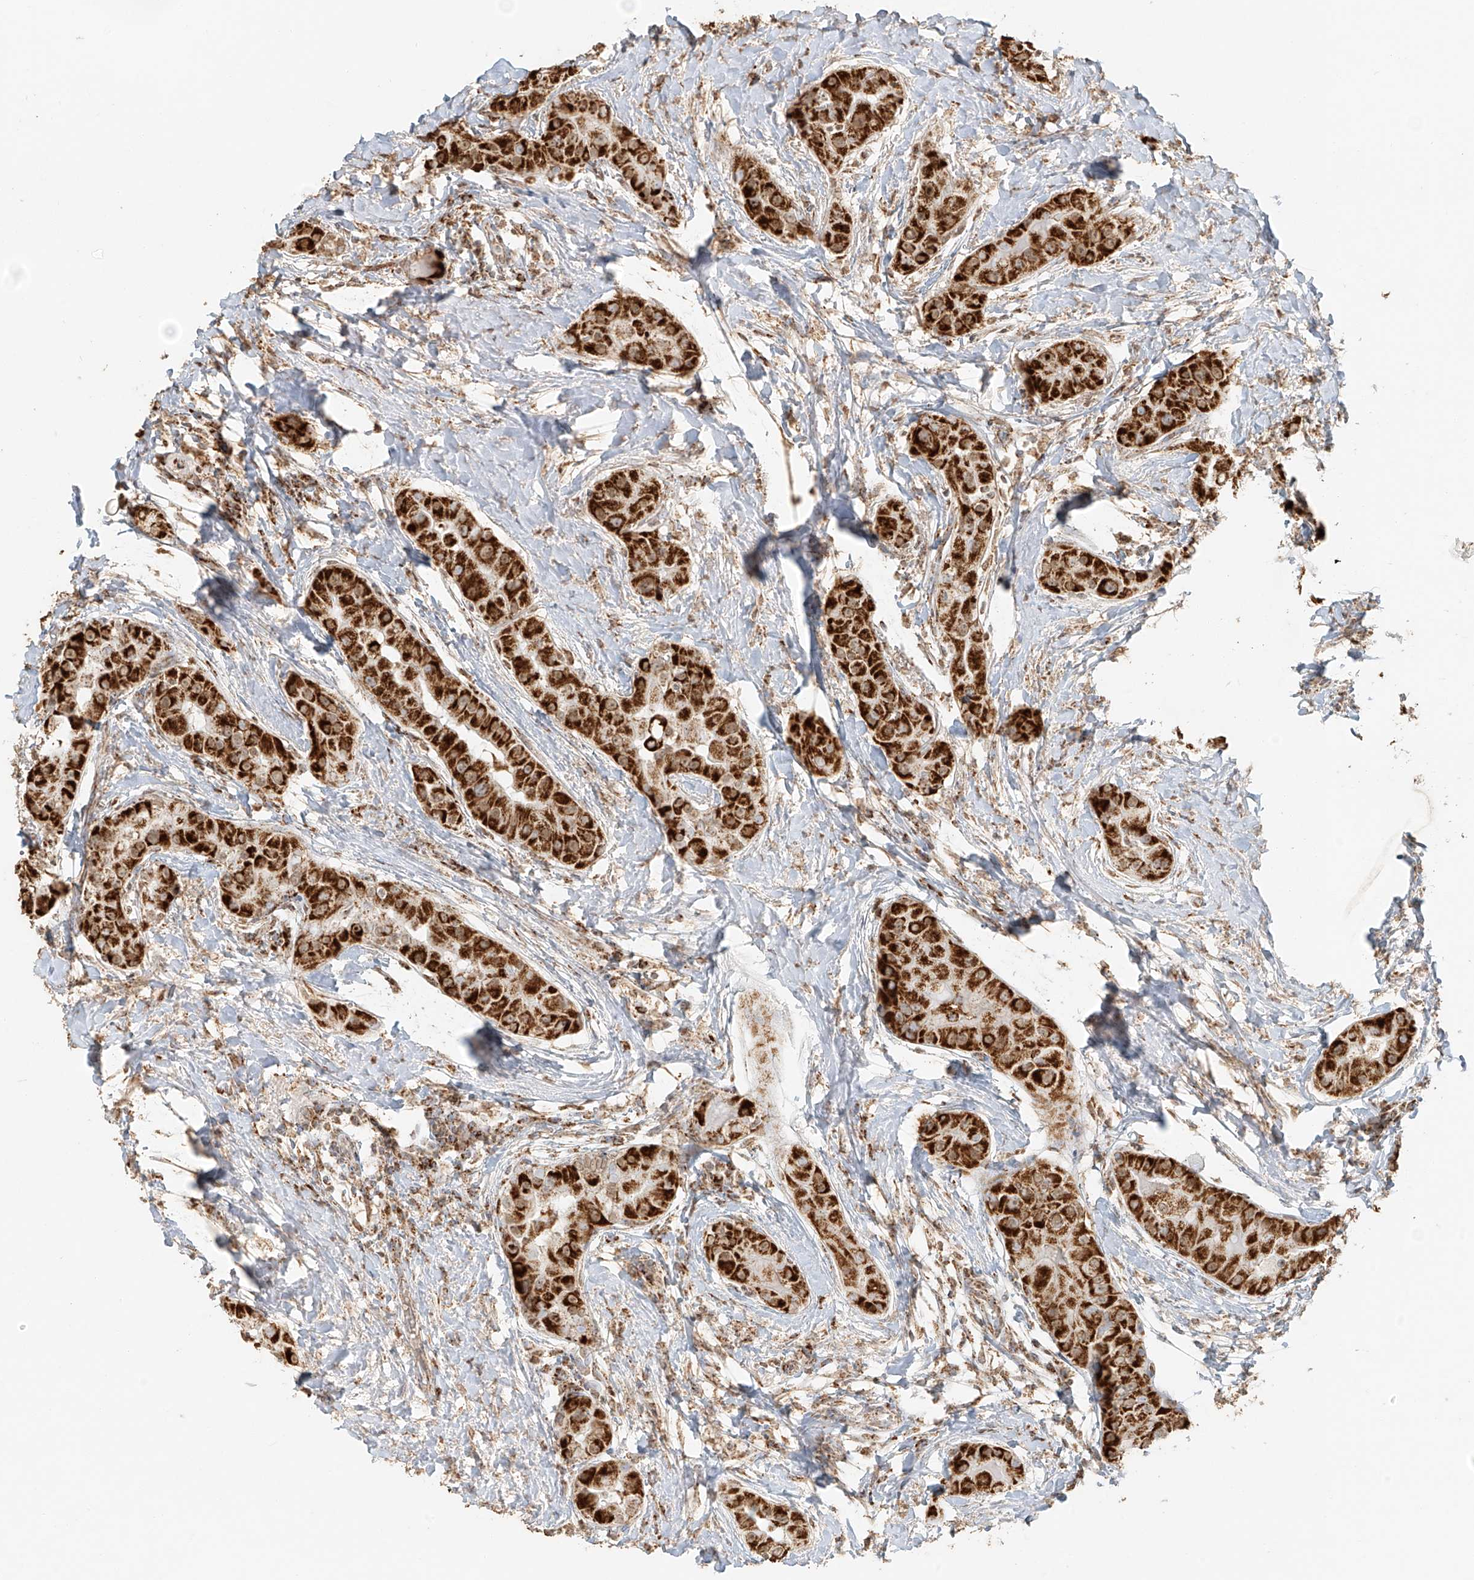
{"staining": {"intensity": "strong", "quantity": ">75%", "location": "cytoplasmic/membranous"}, "tissue": "thyroid cancer", "cell_type": "Tumor cells", "image_type": "cancer", "snomed": [{"axis": "morphology", "description": "Papillary adenocarcinoma, NOS"}, {"axis": "topography", "description": "Thyroid gland"}], "caption": "Immunohistochemical staining of human thyroid papillary adenocarcinoma reveals strong cytoplasmic/membranous protein staining in approximately >75% of tumor cells.", "gene": "MIPEP", "patient": {"sex": "male", "age": 33}}